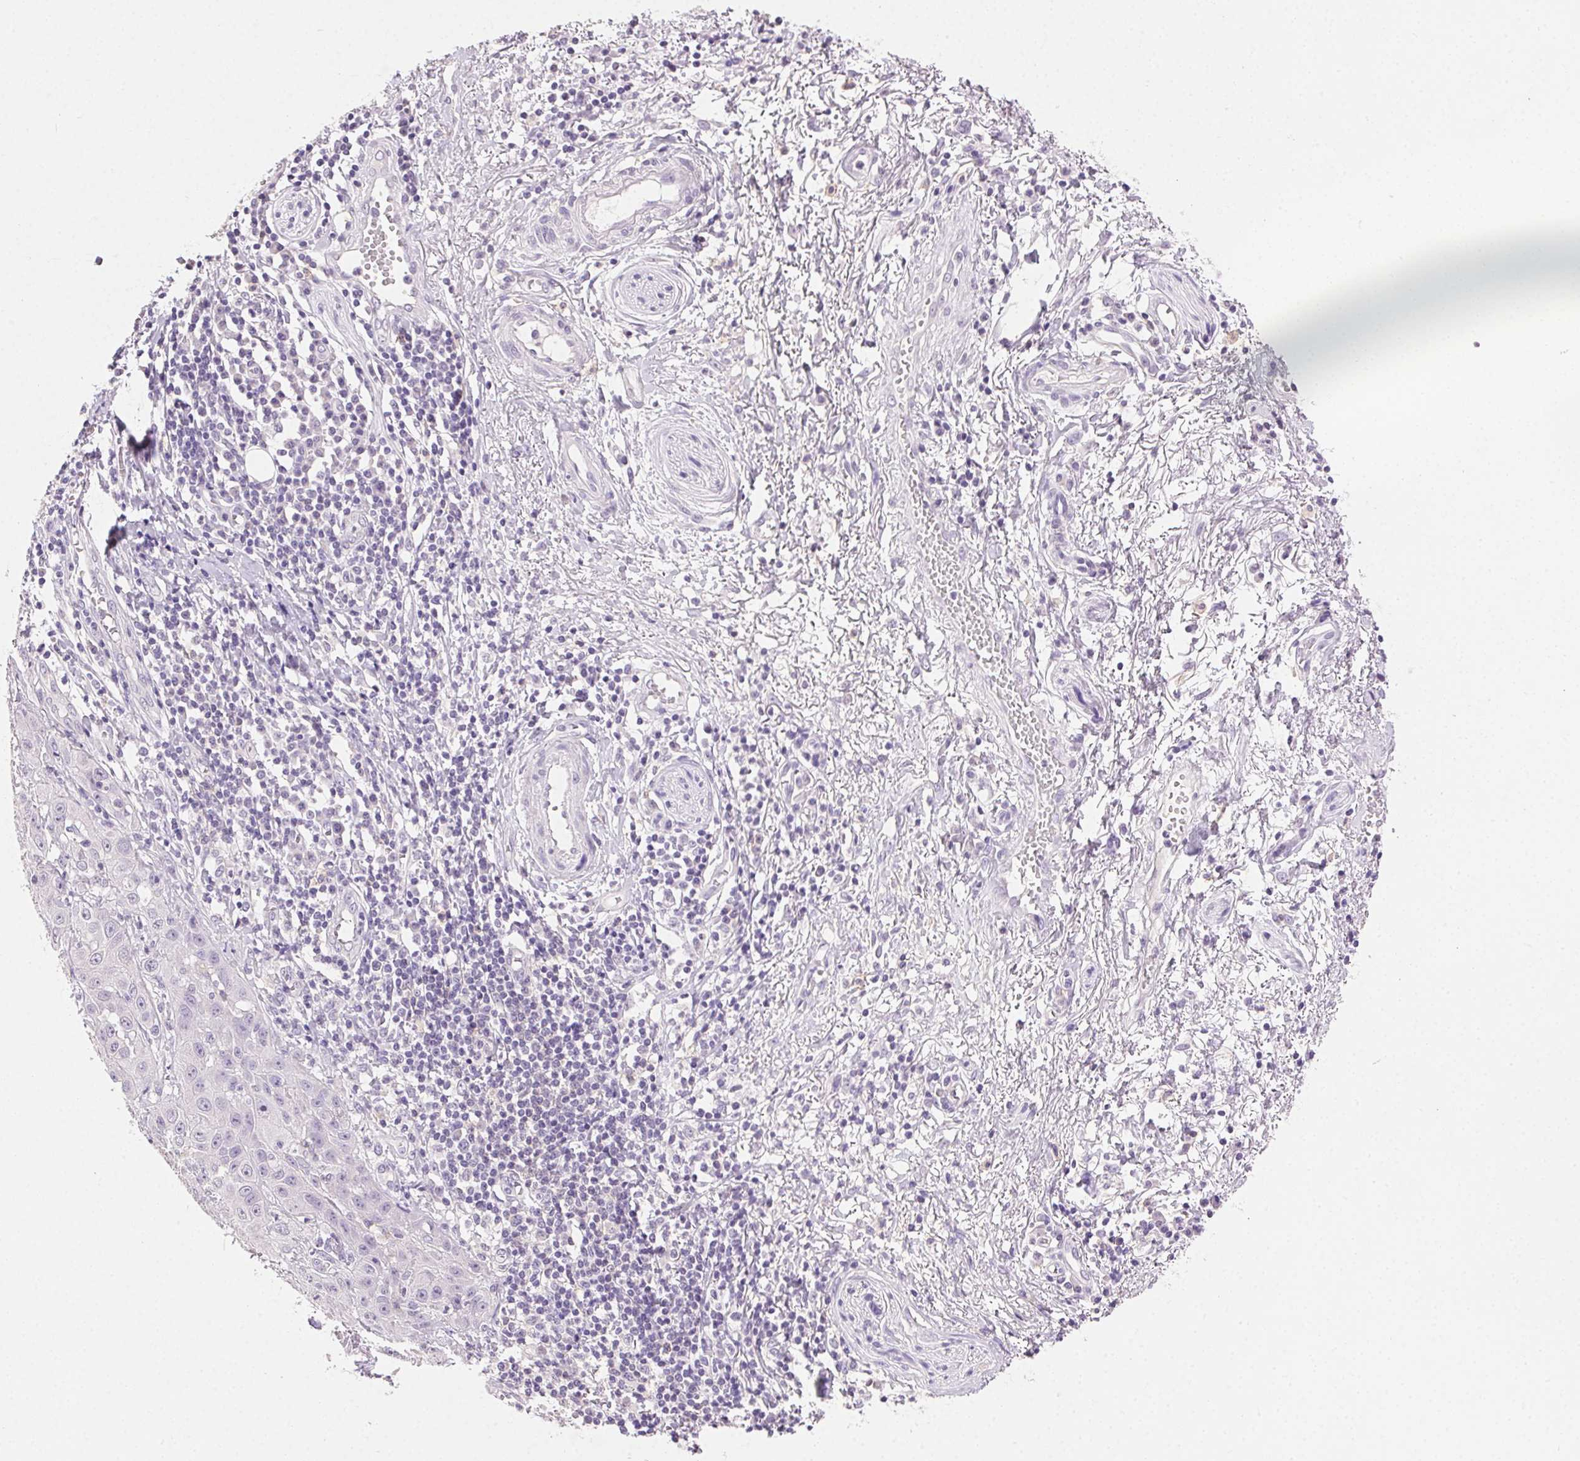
{"staining": {"intensity": "negative", "quantity": "none", "location": "none"}, "tissue": "skin cancer", "cell_type": "Tumor cells", "image_type": "cancer", "snomed": [{"axis": "morphology", "description": "Squamous cell carcinoma, NOS"}, {"axis": "topography", "description": "Skin"}, {"axis": "topography", "description": "Vulva"}], "caption": "The IHC image has no significant expression in tumor cells of skin squamous cell carcinoma tissue. The staining was performed using DAB (3,3'-diaminobenzidine) to visualize the protein expression in brown, while the nuclei were stained in blue with hematoxylin (Magnification: 20x).", "gene": "AKAP5", "patient": {"sex": "female", "age": 71}}